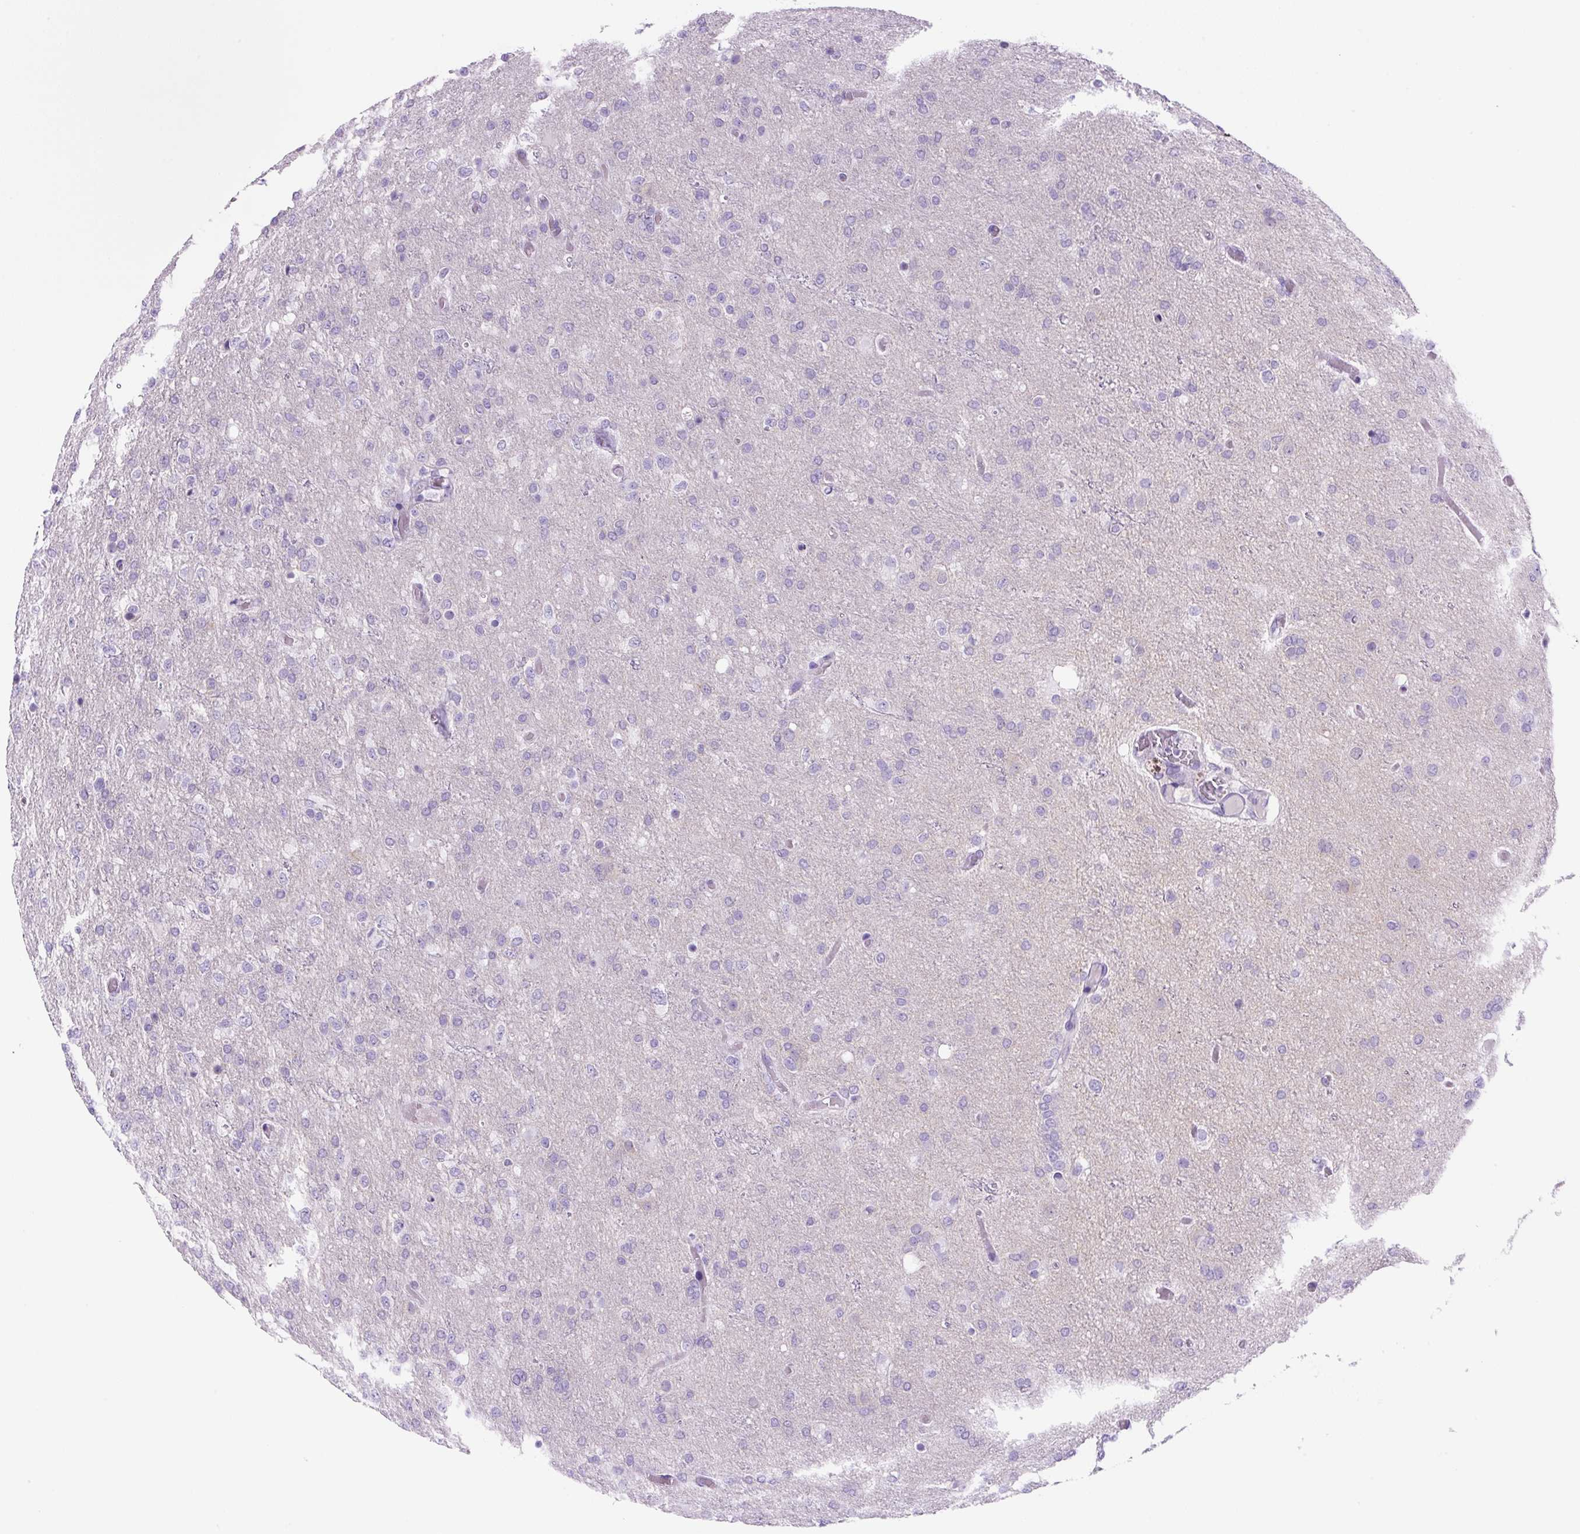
{"staining": {"intensity": "negative", "quantity": "none", "location": "none"}, "tissue": "glioma", "cell_type": "Tumor cells", "image_type": "cancer", "snomed": [{"axis": "morphology", "description": "Glioma, malignant, High grade"}, {"axis": "topography", "description": "Brain"}], "caption": "High magnification brightfield microscopy of malignant glioma (high-grade) stained with DAB (3,3'-diaminobenzidine) (brown) and counterstained with hematoxylin (blue): tumor cells show no significant staining.", "gene": "PRRT1", "patient": {"sex": "female", "age": 74}}